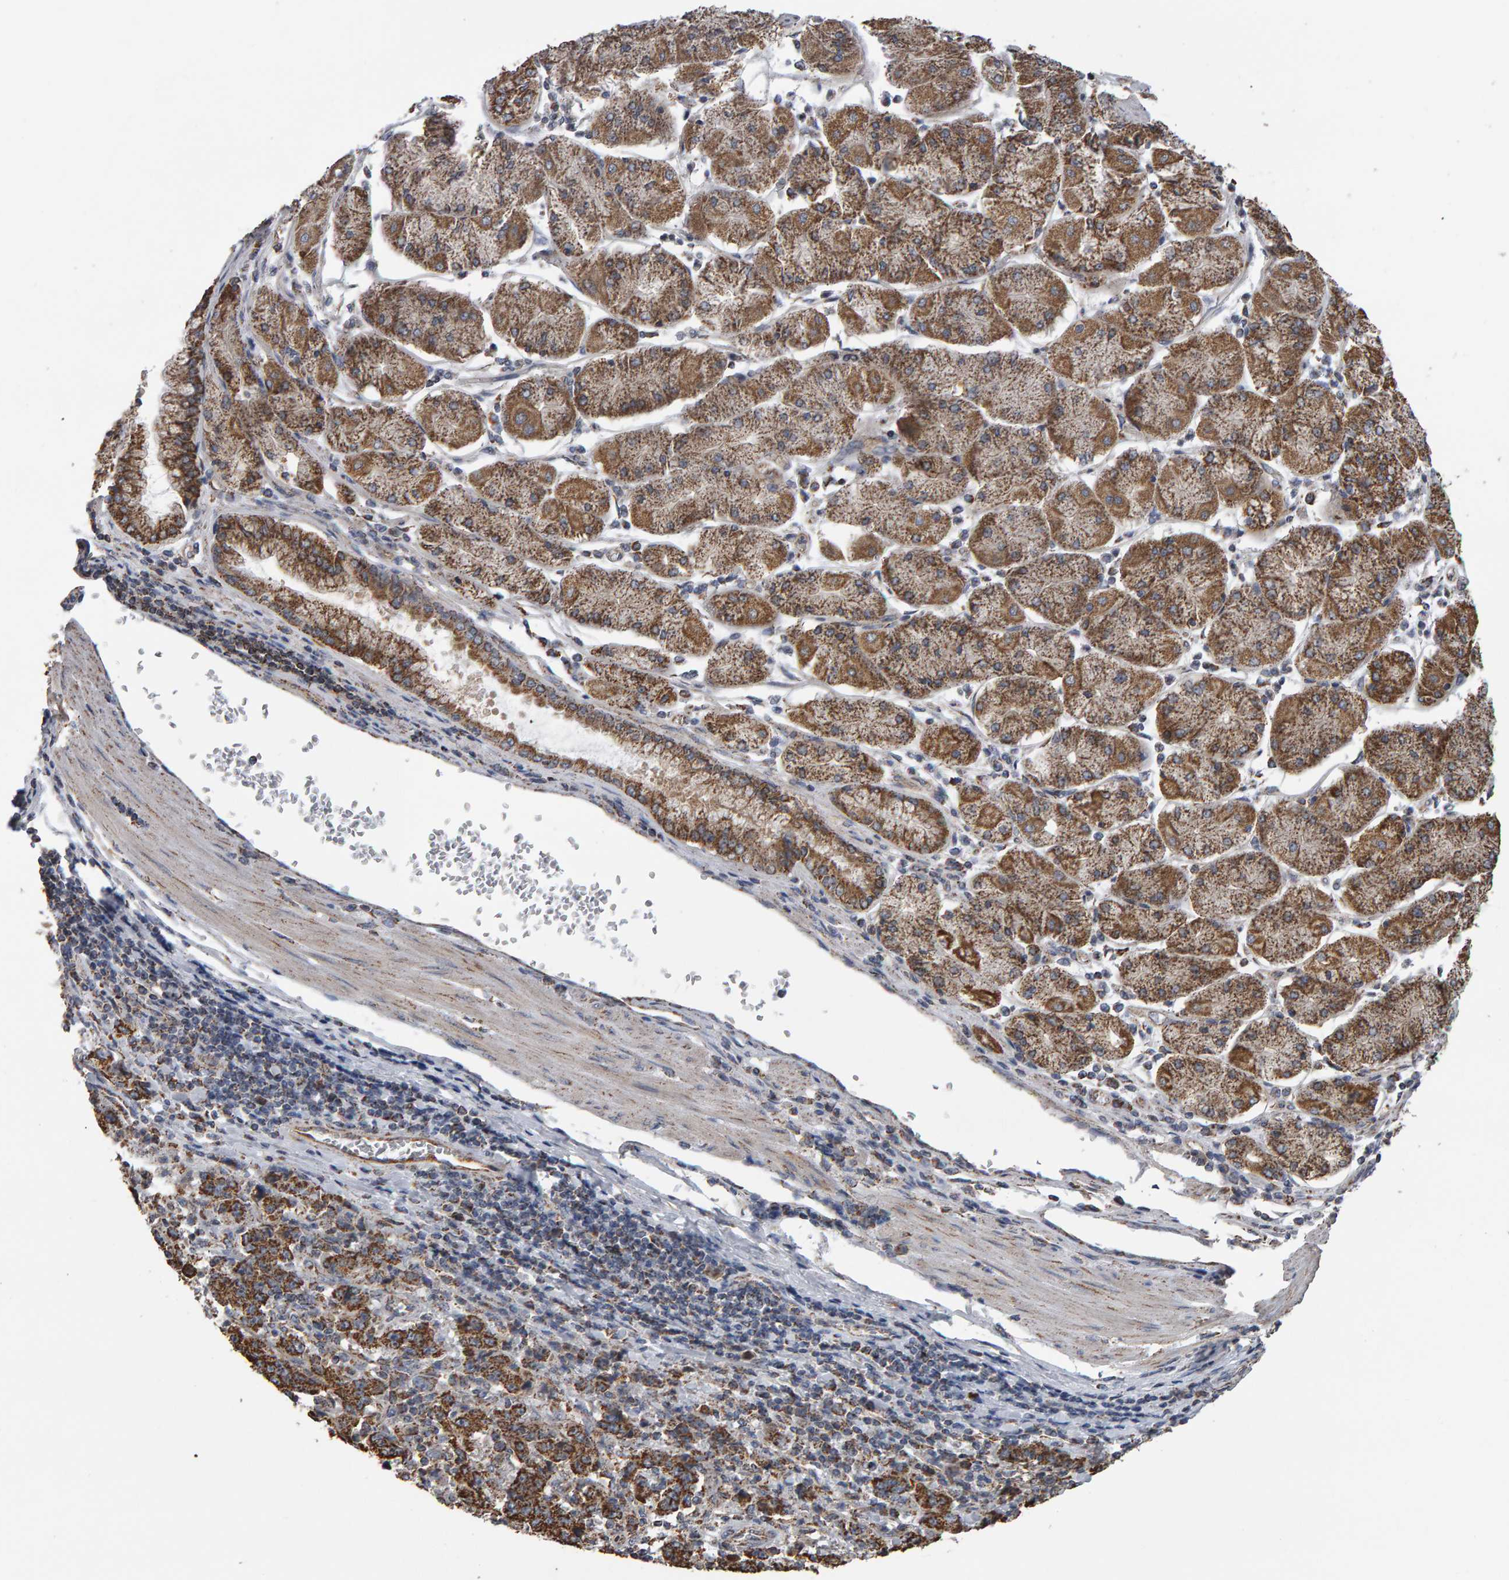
{"staining": {"intensity": "moderate", "quantity": ">75%", "location": "cytoplasmic/membranous"}, "tissue": "stomach cancer", "cell_type": "Tumor cells", "image_type": "cancer", "snomed": [{"axis": "morphology", "description": "Normal tissue, NOS"}, {"axis": "morphology", "description": "Adenocarcinoma, NOS"}, {"axis": "topography", "description": "Stomach, upper"}, {"axis": "topography", "description": "Stomach"}], "caption": "Human stomach adenocarcinoma stained with a brown dye demonstrates moderate cytoplasmic/membranous positive positivity in approximately >75% of tumor cells.", "gene": "TOM1L1", "patient": {"sex": "male", "age": 59}}